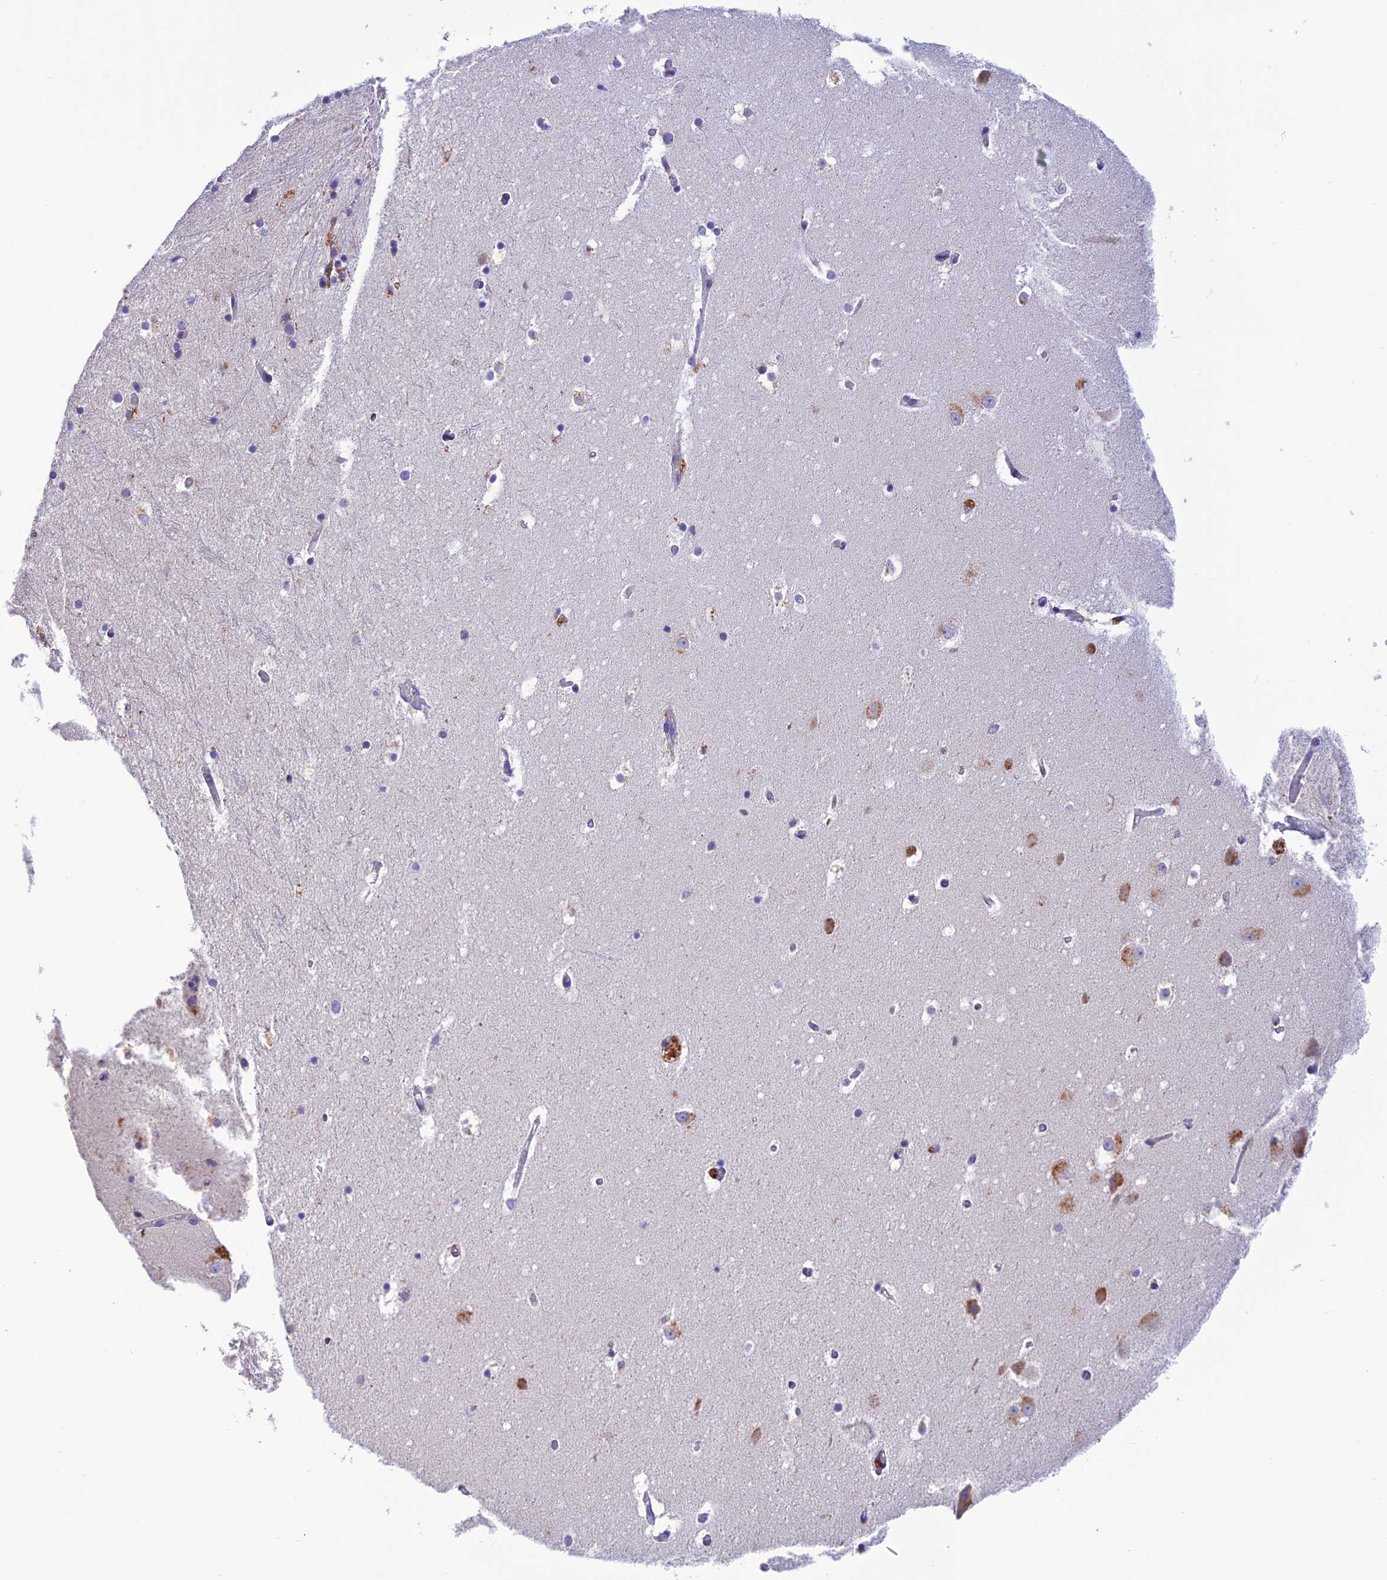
{"staining": {"intensity": "weak", "quantity": "<25%", "location": "cytoplasmic/membranous"}, "tissue": "hippocampus", "cell_type": "Glial cells", "image_type": "normal", "snomed": [{"axis": "morphology", "description": "Normal tissue, NOS"}, {"axis": "topography", "description": "Hippocampus"}], "caption": "Unremarkable hippocampus was stained to show a protein in brown. There is no significant positivity in glial cells. (DAB (3,3'-diaminobenzidine) immunohistochemistry visualized using brightfield microscopy, high magnification).", "gene": "ENSG00000255439", "patient": {"sex": "female", "age": 52}}